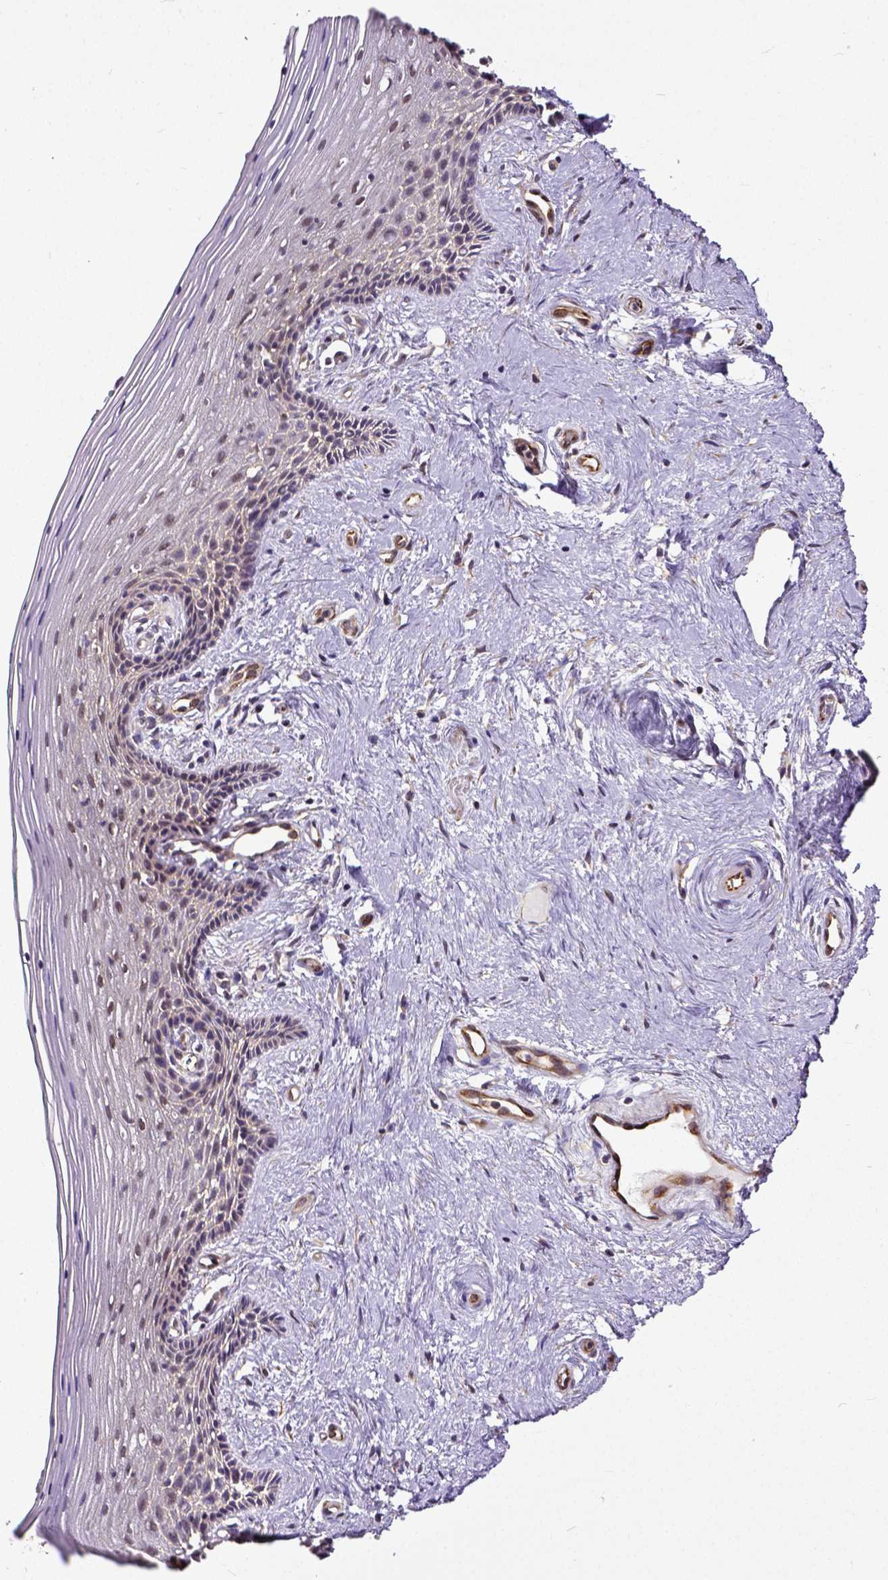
{"staining": {"intensity": "weak", "quantity": "<25%", "location": "nuclear"}, "tissue": "vagina", "cell_type": "Squamous epithelial cells", "image_type": "normal", "snomed": [{"axis": "morphology", "description": "Normal tissue, NOS"}, {"axis": "topography", "description": "Vagina"}], "caption": "IHC of unremarkable vagina exhibits no expression in squamous epithelial cells.", "gene": "DICER1", "patient": {"sex": "female", "age": 45}}